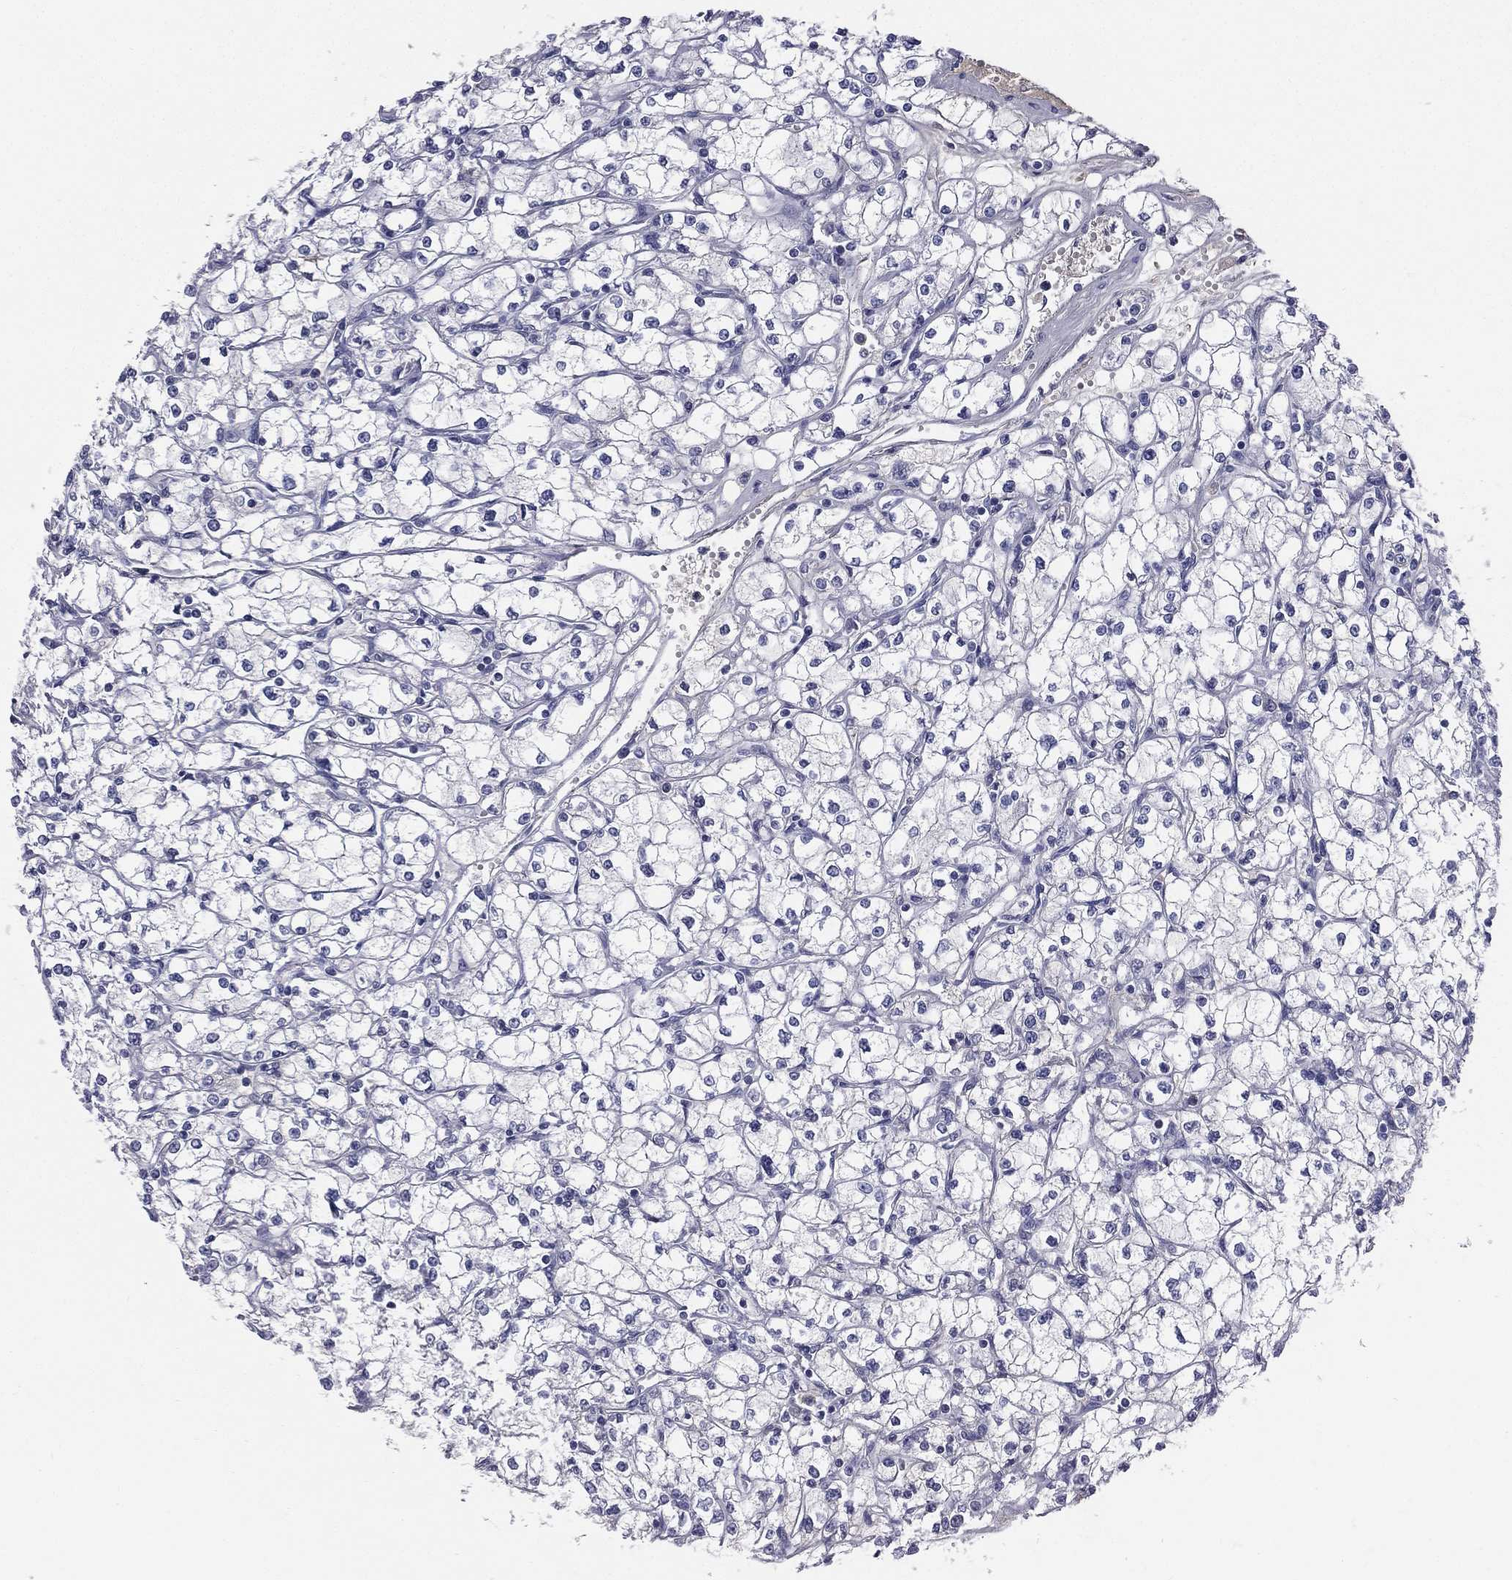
{"staining": {"intensity": "negative", "quantity": "none", "location": "none"}, "tissue": "renal cancer", "cell_type": "Tumor cells", "image_type": "cancer", "snomed": [{"axis": "morphology", "description": "Adenocarcinoma, NOS"}, {"axis": "topography", "description": "Kidney"}], "caption": "Protein analysis of adenocarcinoma (renal) exhibits no significant expression in tumor cells.", "gene": "HP", "patient": {"sex": "male", "age": 67}}